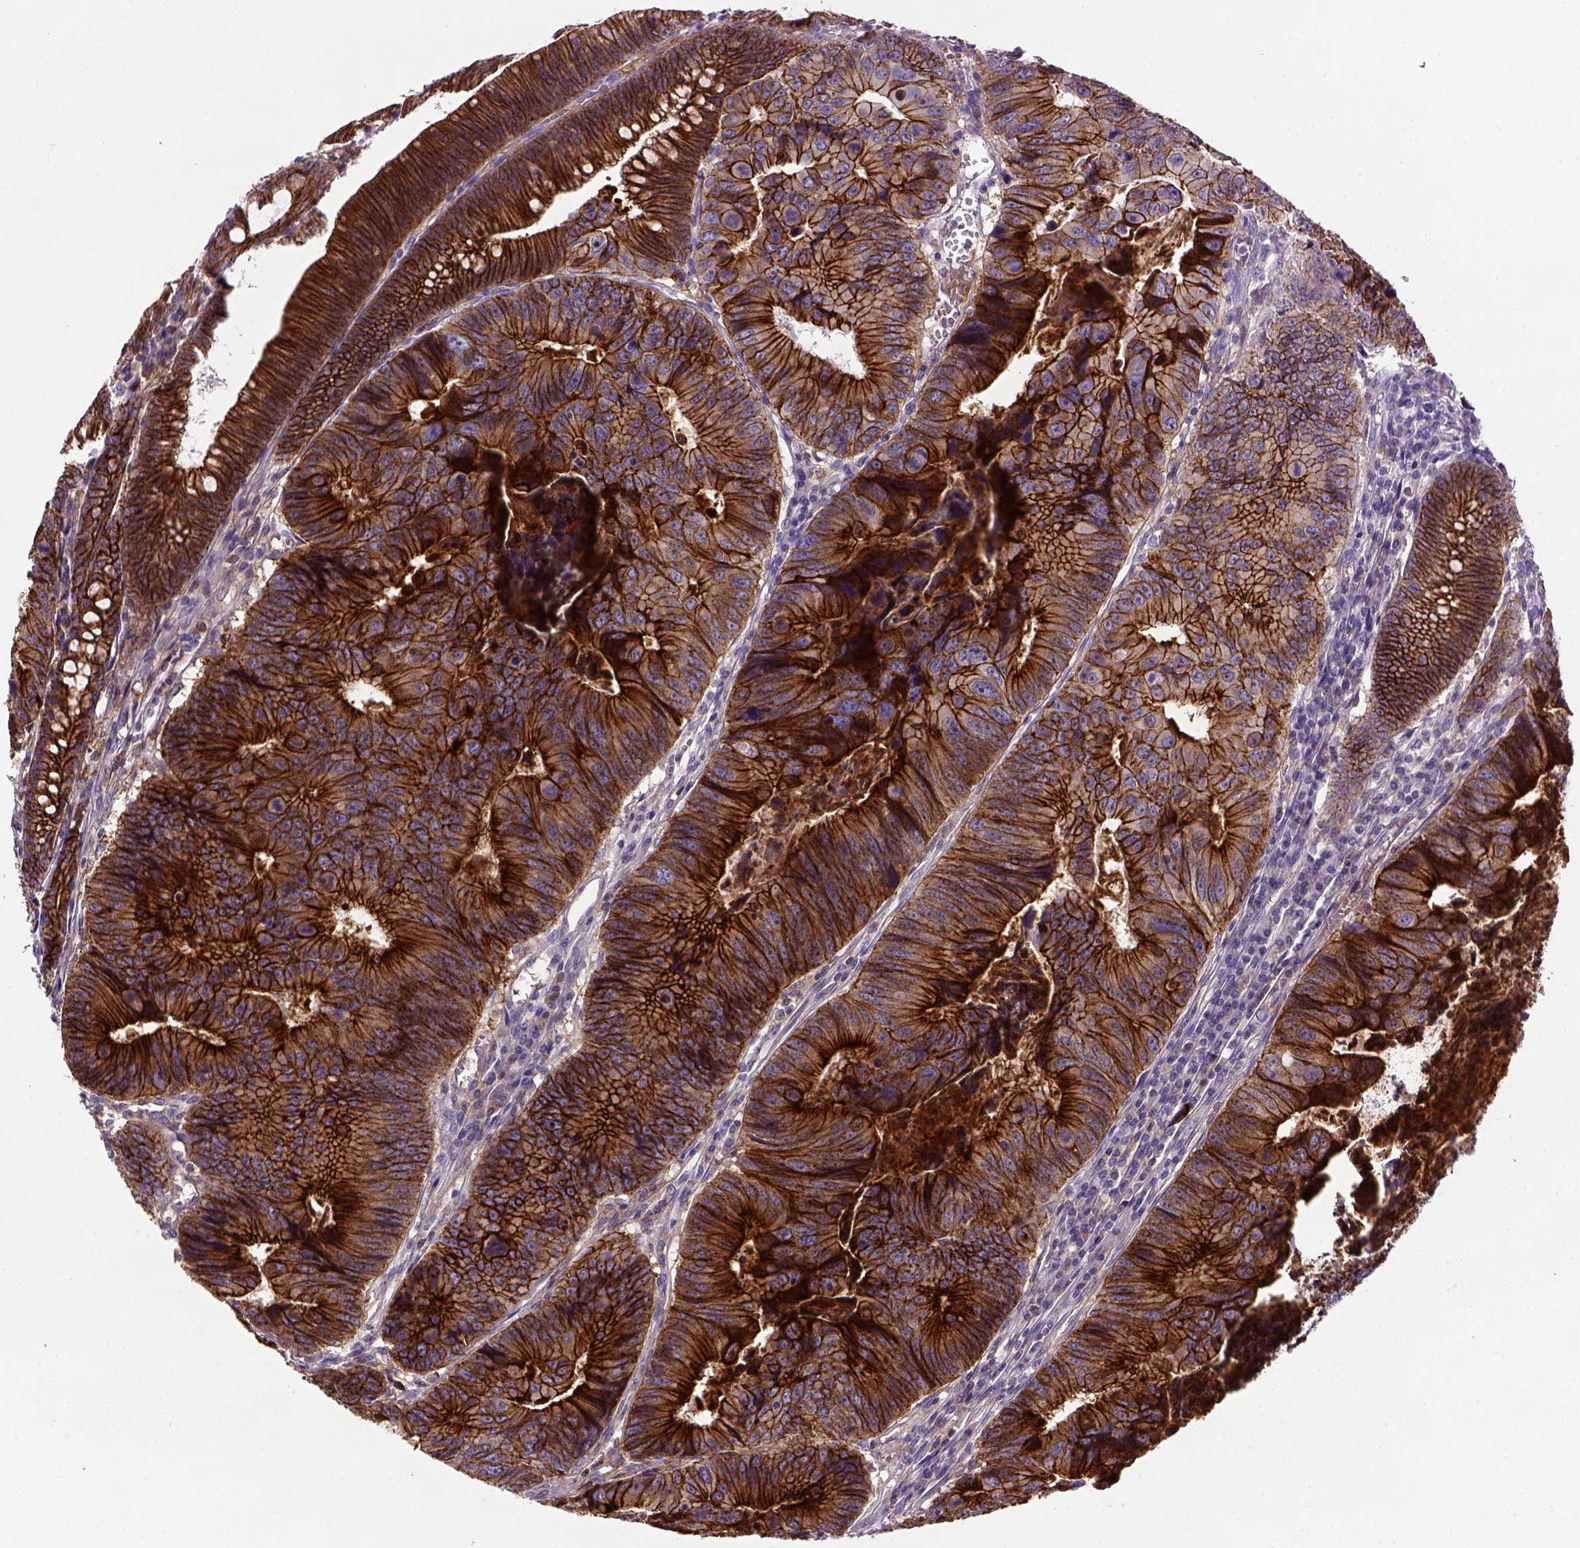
{"staining": {"intensity": "strong", "quantity": ">75%", "location": "cytoplasmic/membranous"}, "tissue": "colorectal cancer", "cell_type": "Tumor cells", "image_type": "cancer", "snomed": [{"axis": "morphology", "description": "Adenocarcinoma, NOS"}, {"axis": "topography", "description": "Colon"}], "caption": "IHC image of human colorectal cancer stained for a protein (brown), which shows high levels of strong cytoplasmic/membranous staining in approximately >75% of tumor cells.", "gene": "CDH1", "patient": {"sex": "female", "age": 87}}